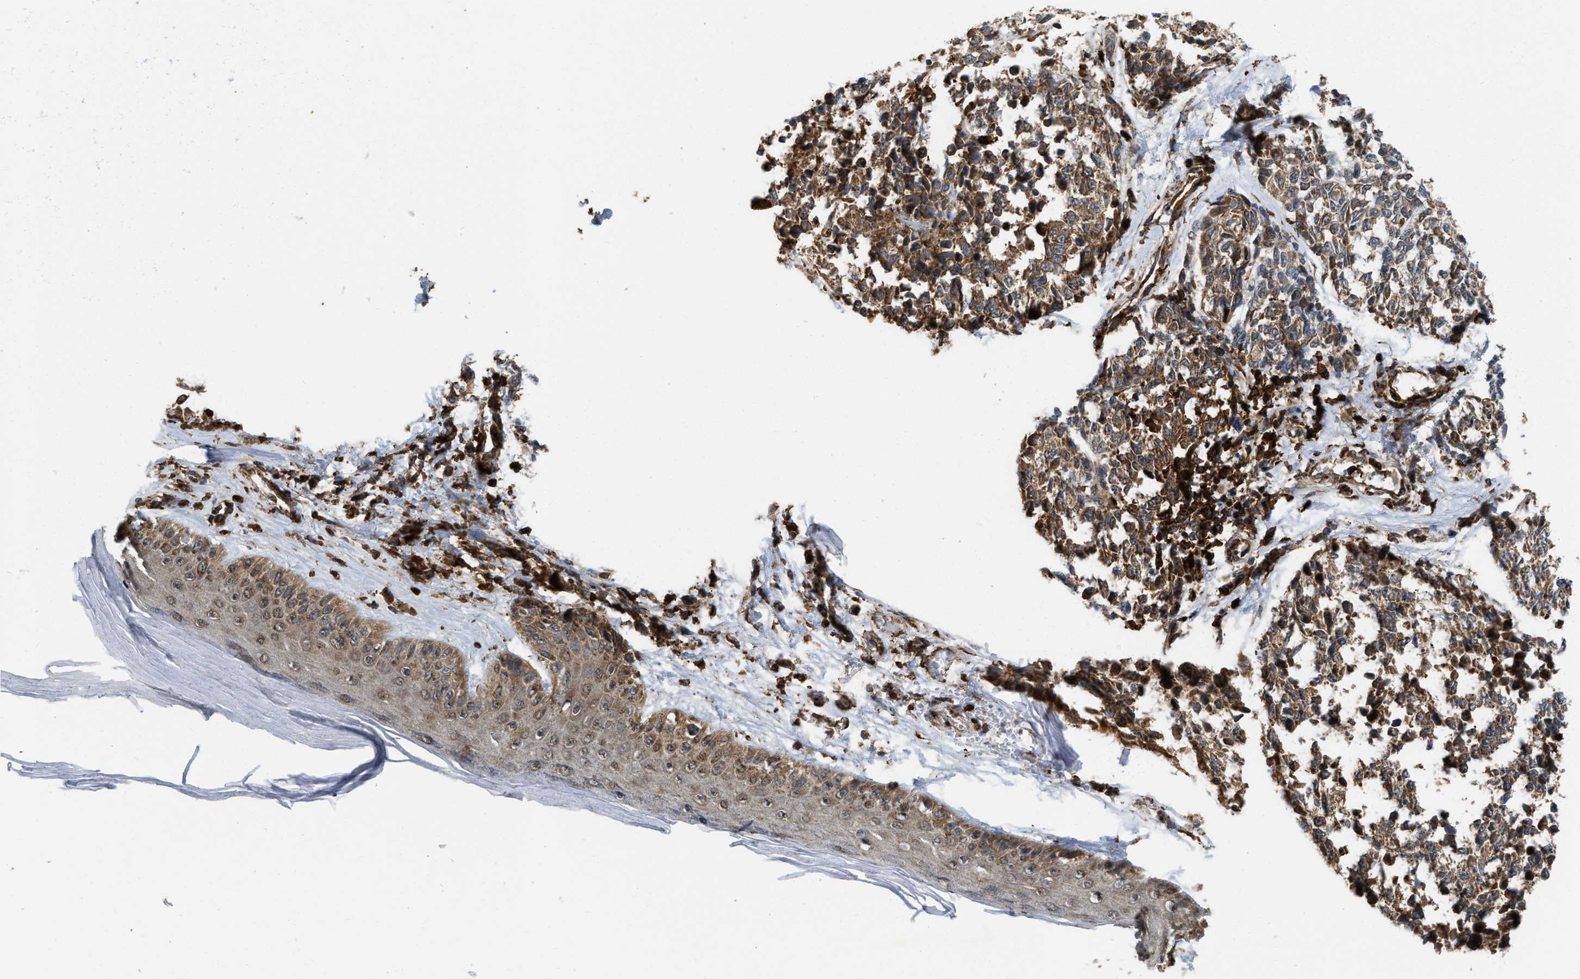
{"staining": {"intensity": "moderate", "quantity": ">75%", "location": "cytoplasmic/membranous"}, "tissue": "melanoma", "cell_type": "Tumor cells", "image_type": "cancer", "snomed": [{"axis": "morphology", "description": "Malignant melanoma, NOS"}, {"axis": "topography", "description": "Skin"}], "caption": "DAB immunohistochemical staining of human melanoma displays moderate cytoplasmic/membranous protein positivity in about >75% of tumor cells. (Stains: DAB in brown, nuclei in blue, Microscopy: brightfield microscopy at high magnification).", "gene": "IQCE", "patient": {"sex": "female", "age": 64}}